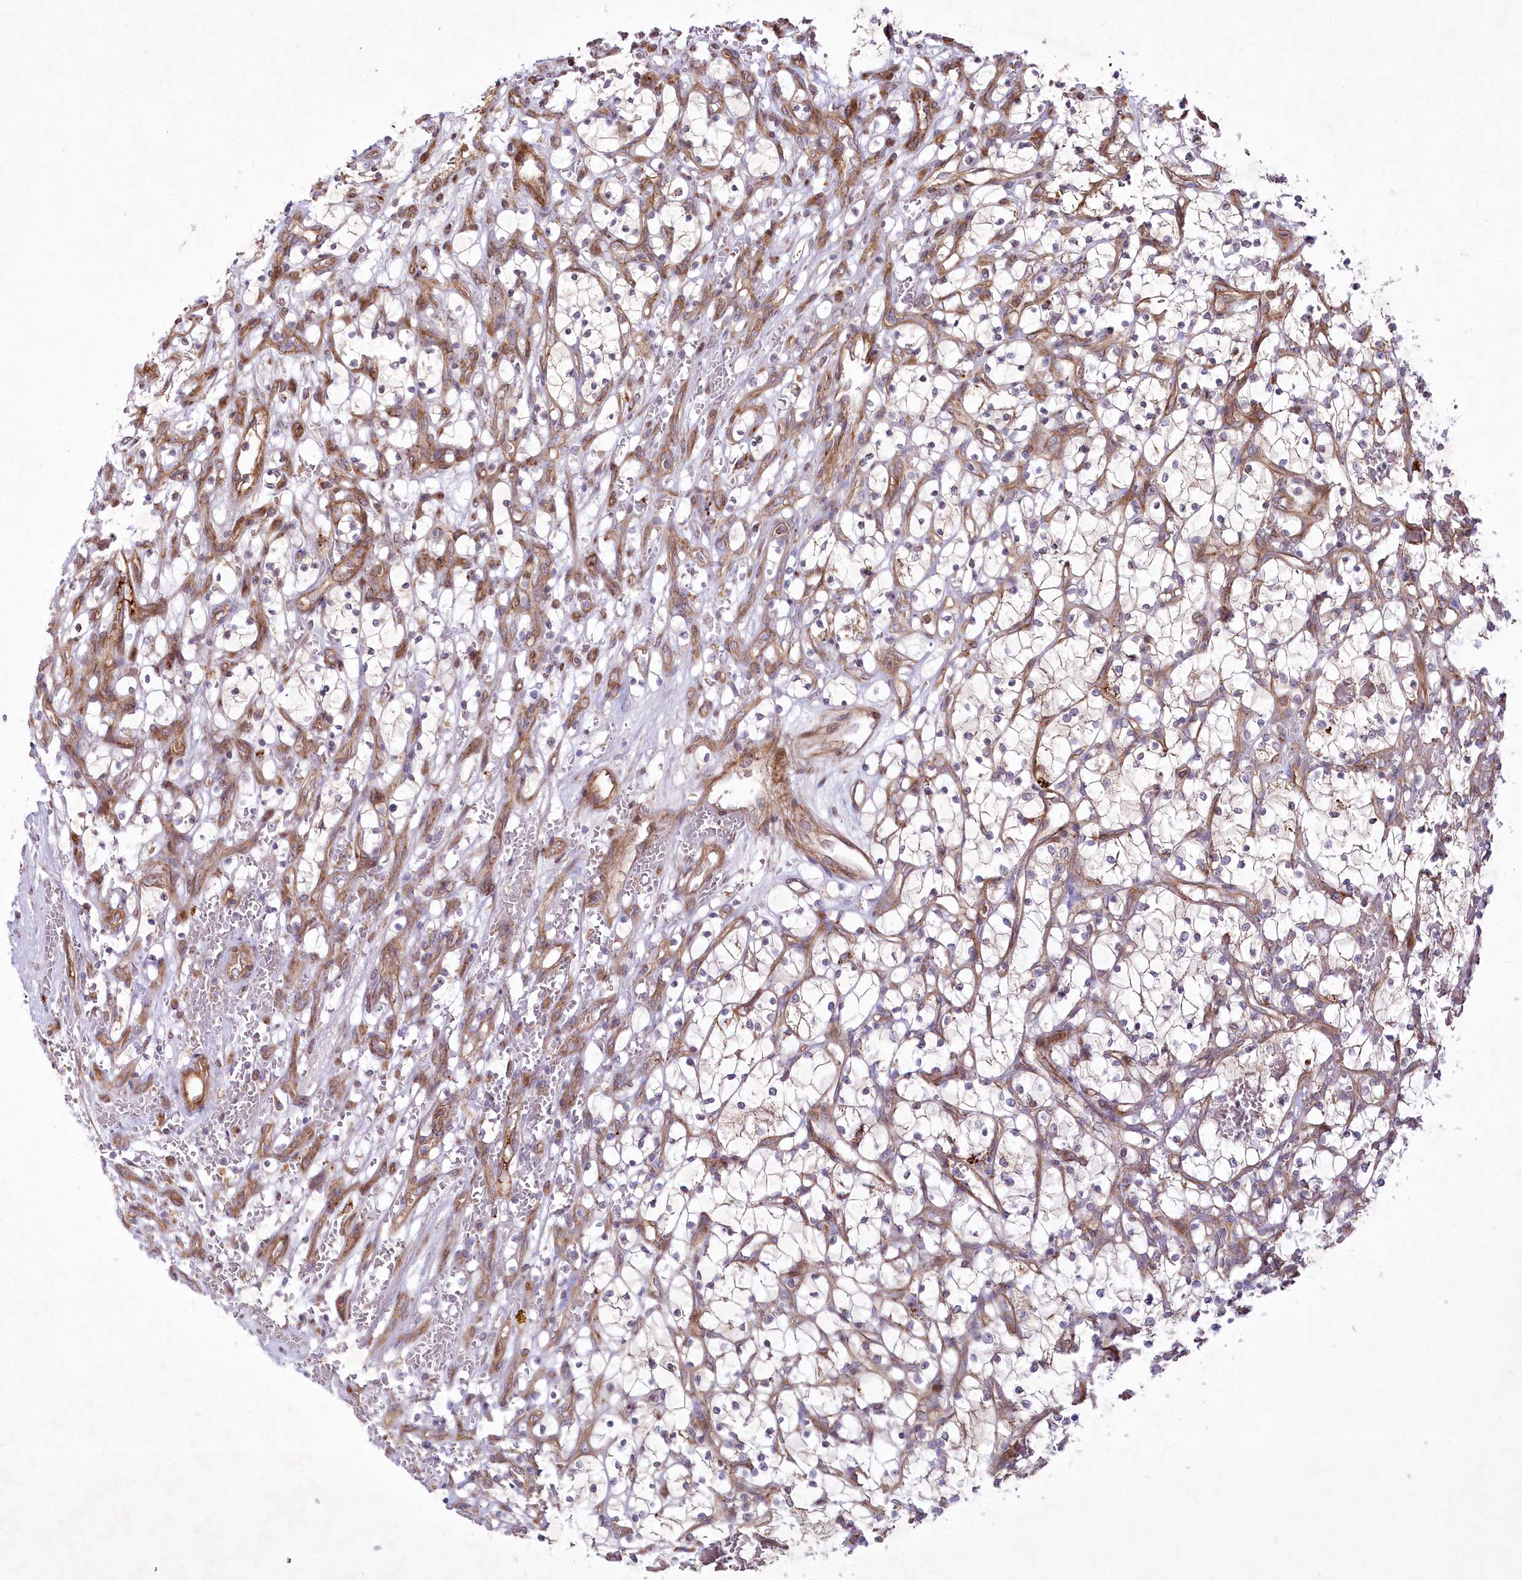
{"staining": {"intensity": "weak", "quantity": "<25%", "location": "cytoplasmic/membranous"}, "tissue": "renal cancer", "cell_type": "Tumor cells", "image_type": "cancer", "snomed": [{"axis": "morphology", "description": "Adenocarcinoma, NOS"}, {"axis": "topography", "description": "Kidney"}], "caption": "Human renal cancer (adenocarcinoma) stained for a protein using IHC demonstrates no staining in tumor cells.", "gene": "PSTK", "patient": {"sex": "female", "age": 69}}